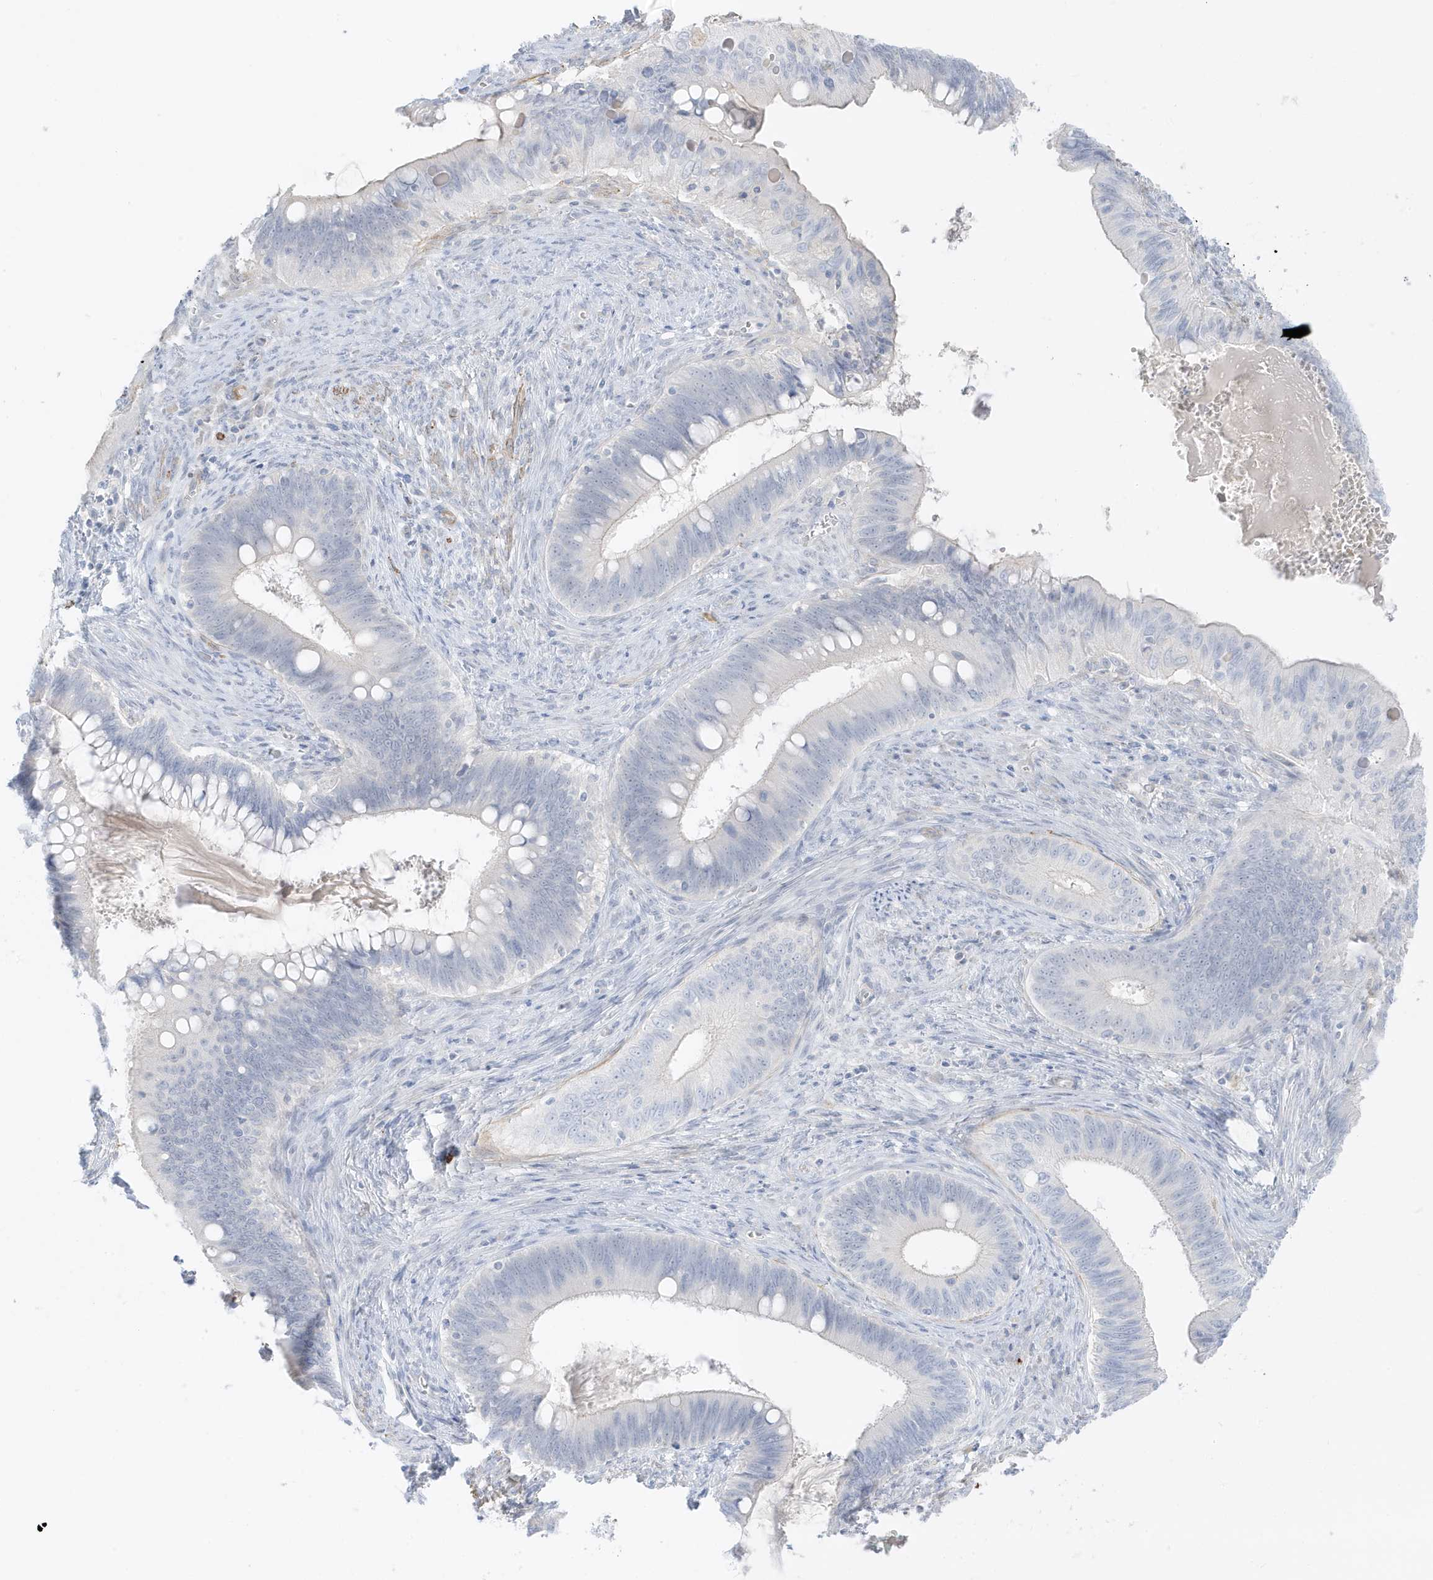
{"staining": {"intensity": "negative", "quantity": "none", "location": "none"}, "tissue": "cervical cancer", "cell_type": "Tumor cells", "image_type": "cancer", "snomed": [{"axis": "morphology", "description": "Adenocarcinoma, NOS"}, {"axis": "topography", "description": "Cervix"}], "caption": "This is an immunohistochemistry (IHC) histopathology image of human cervical cancer (adenocarcinoma). There is no expression in tumor cells.", "gene": "SLC22A13", "patient": {"sex": "female", "age": 42}}